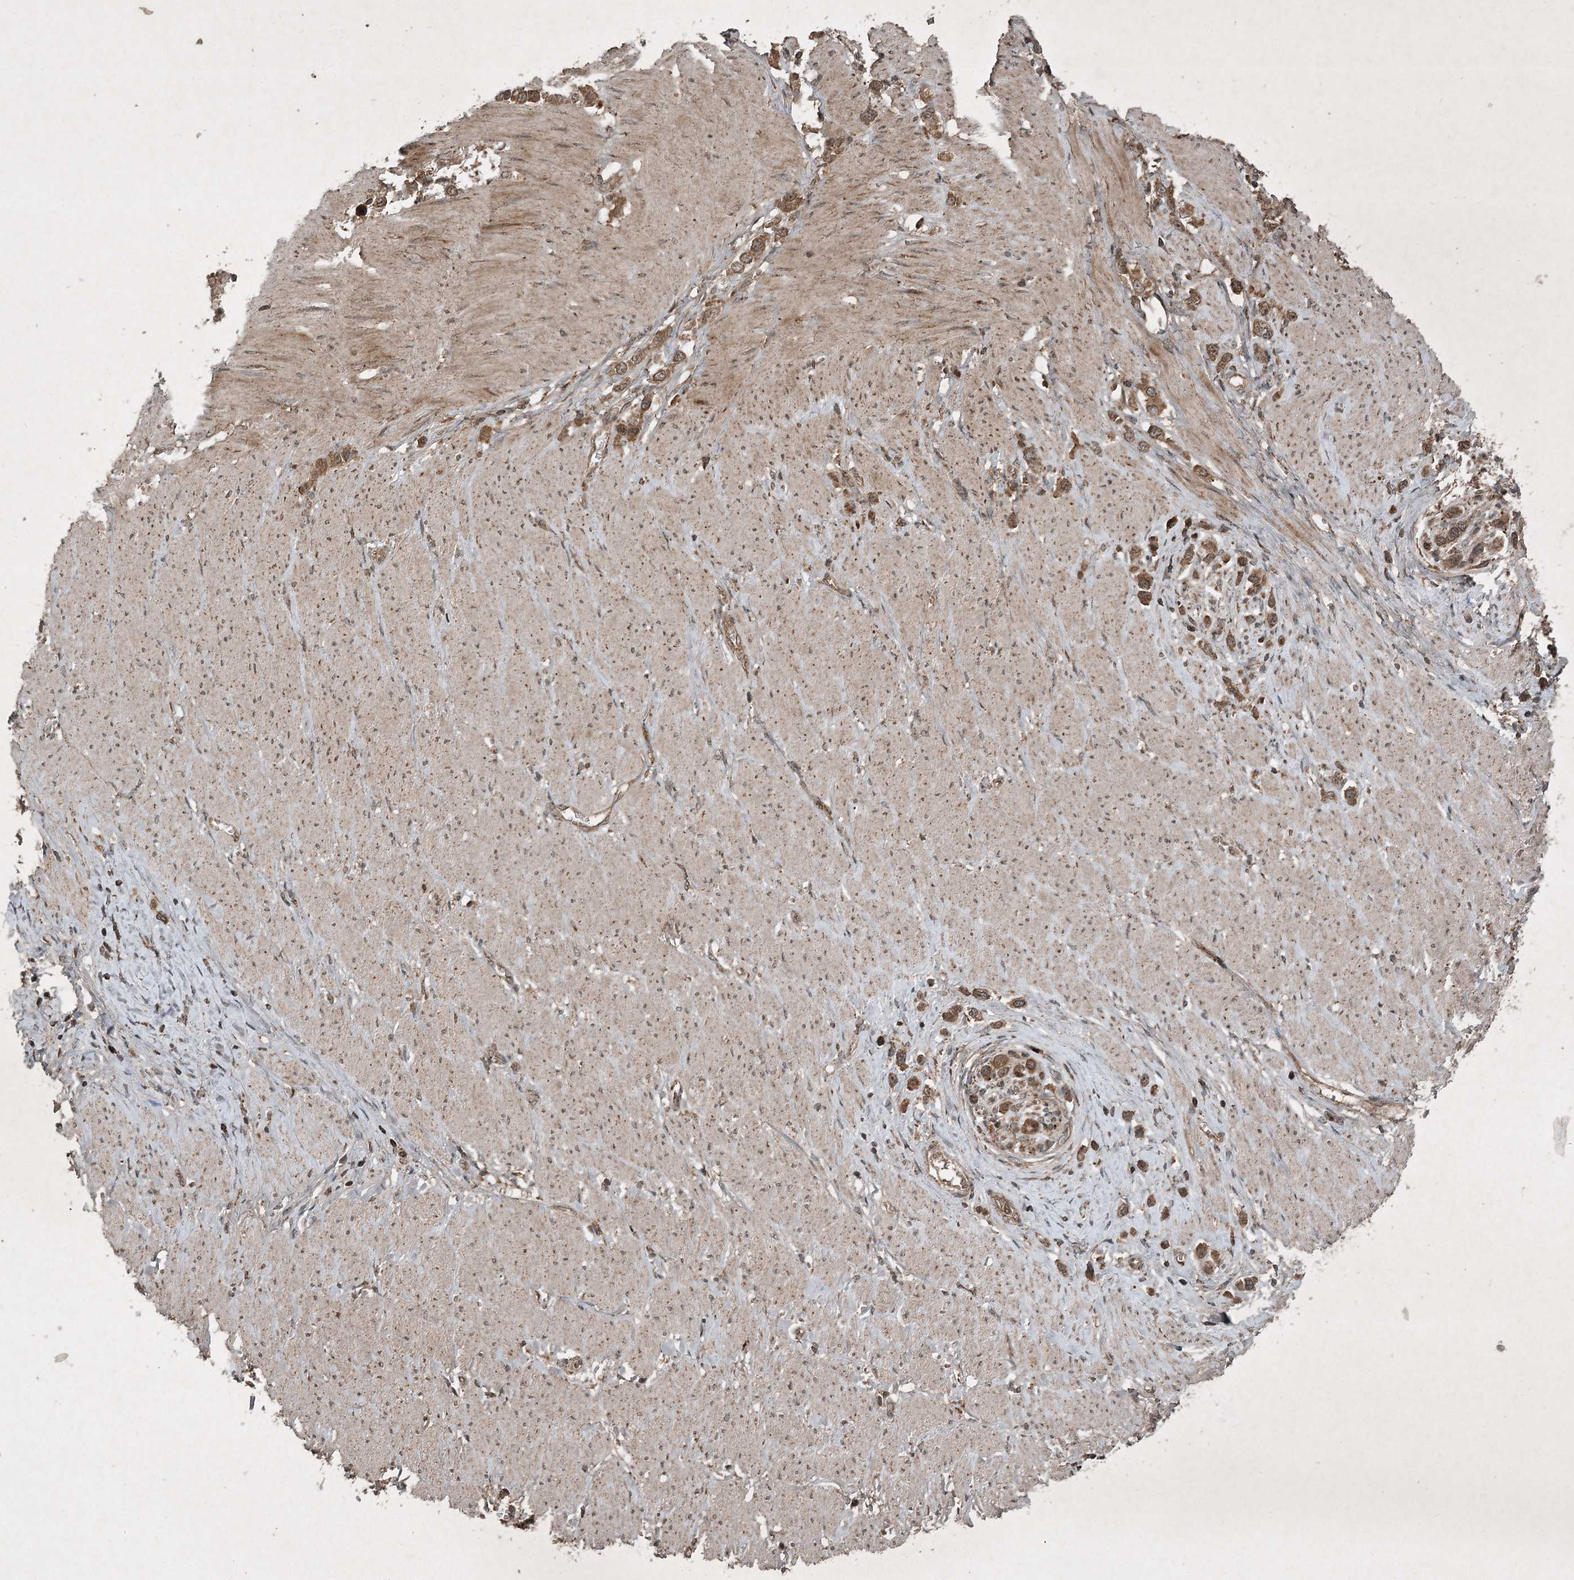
{"staining": {"intensity": "moderate", "quantity": ">75%", "location": "cytoplasmic/membranous"}, "tissue": "stomach cancer", "cell_type": "Tumor cells", "image_type": "cancer", "snomed": [{"axis": "morphology", "description": "Normal tissue, NOS"}, {"axis": "morphology", "description": "Adenocarcinoma, NOS"}, {"axis": "topography", "description": "Stomach, upper"}, {"axis": "topography", "description": "Stomach"}], "caption": "Moderate cytoplasmic/membranous protein staining is seen in approximately >75% of tumor cells in stomach adenocarcinoma.", "gene": "UNC93A", "patient": {"sex": "female", "age": 65}}